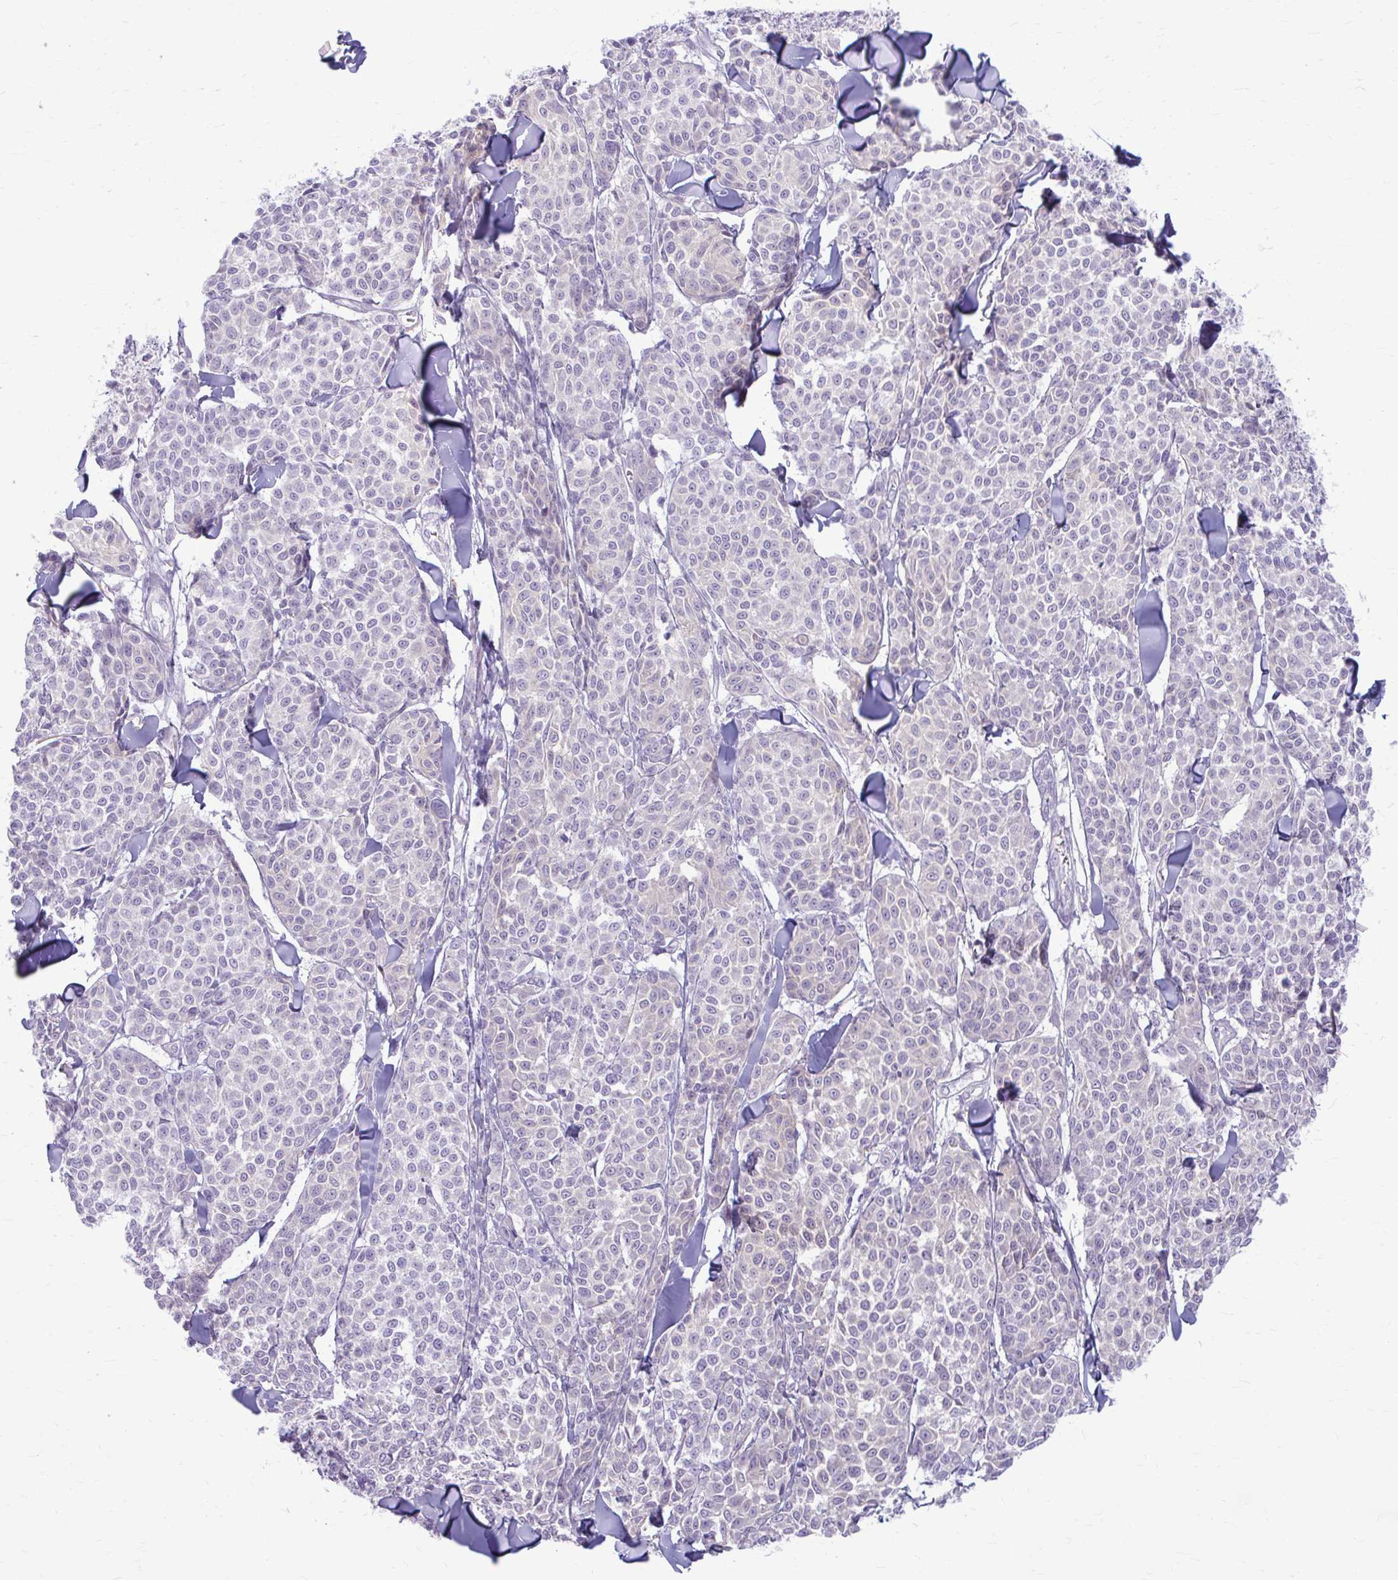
{"staining": {"intensity": "negative", "quantity": "none", "location": "none"}, "tissue": "melanoma", "cell_type": "Tumor cells", "image_type": "cancer", "snomed": [{"axis": "morphology", "description": "Malignant melanoma, NOS"}, {"axis": "topography", "description": "Skin"}], "caption": "A high-resolution photomicrograph shows immunohistochemistry (IHC) staining of melanoma, which reveals no significant staining in tumor cells.", "gene": "CHIA", "patient": {"sex": "male", "age": 46}}